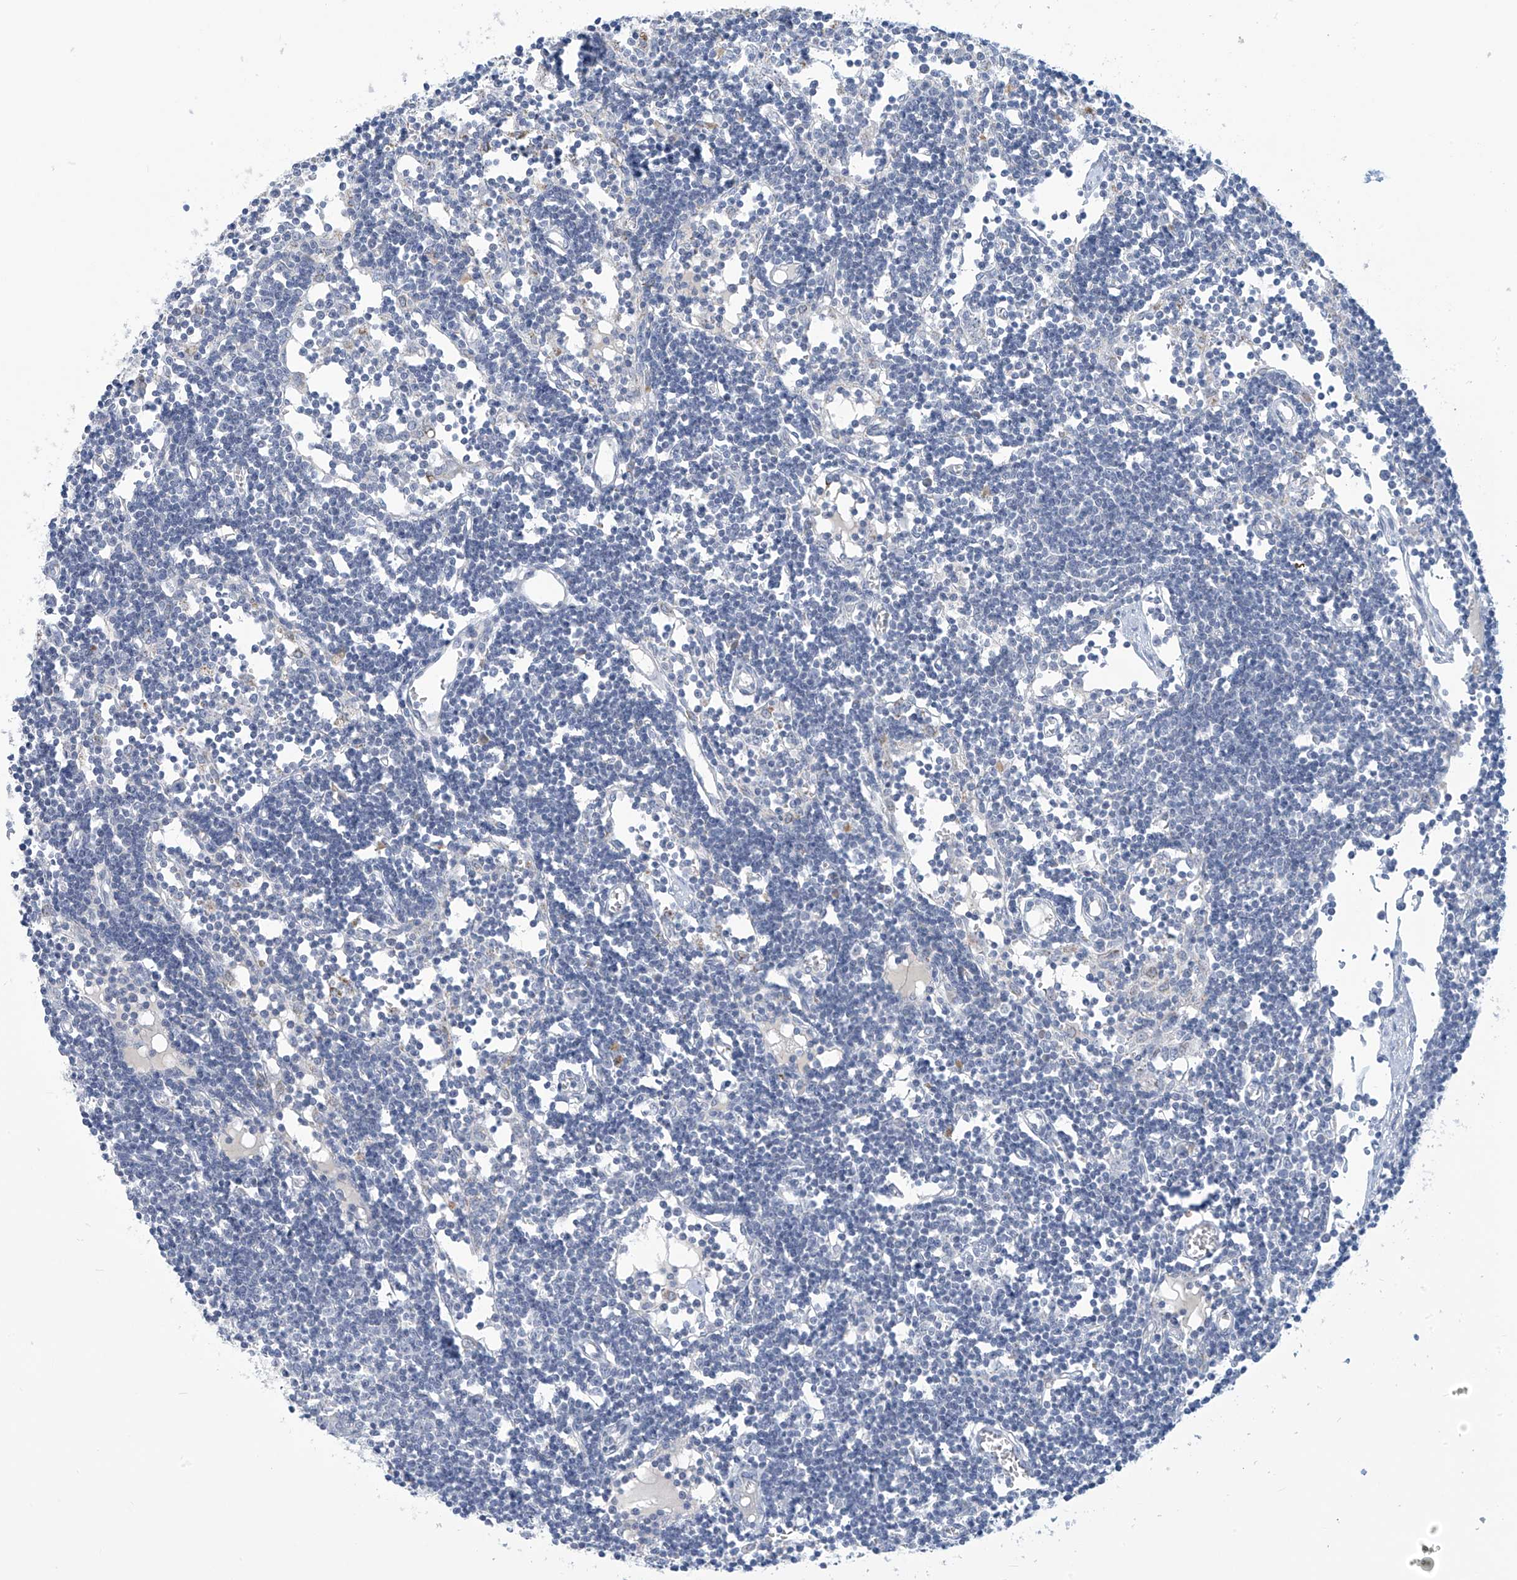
{"staining": {"intensity": "negative", "quantity": "none", "location": "none"}, "tissue": "lymph node", "cell_type": "Germinal center cells", "image_type": "normal", "snomed": [{"axis": "morphology", "description": "Normal tissue, NOS"}, {"axis": "topography", "description": "Lymph node"}], "caption": "Micrograph shows no significant protein positivity in germinal center cells of normal lymph node. Brightfield microscopy of immunohistochemistry (IHC) stained with DAB (3,3'-diaminobenzidine) (brown) and hematoxylin (blue), captured at high magnification.", "gene": "IBA57", "patient": {"sex": "female", "age": 11}}